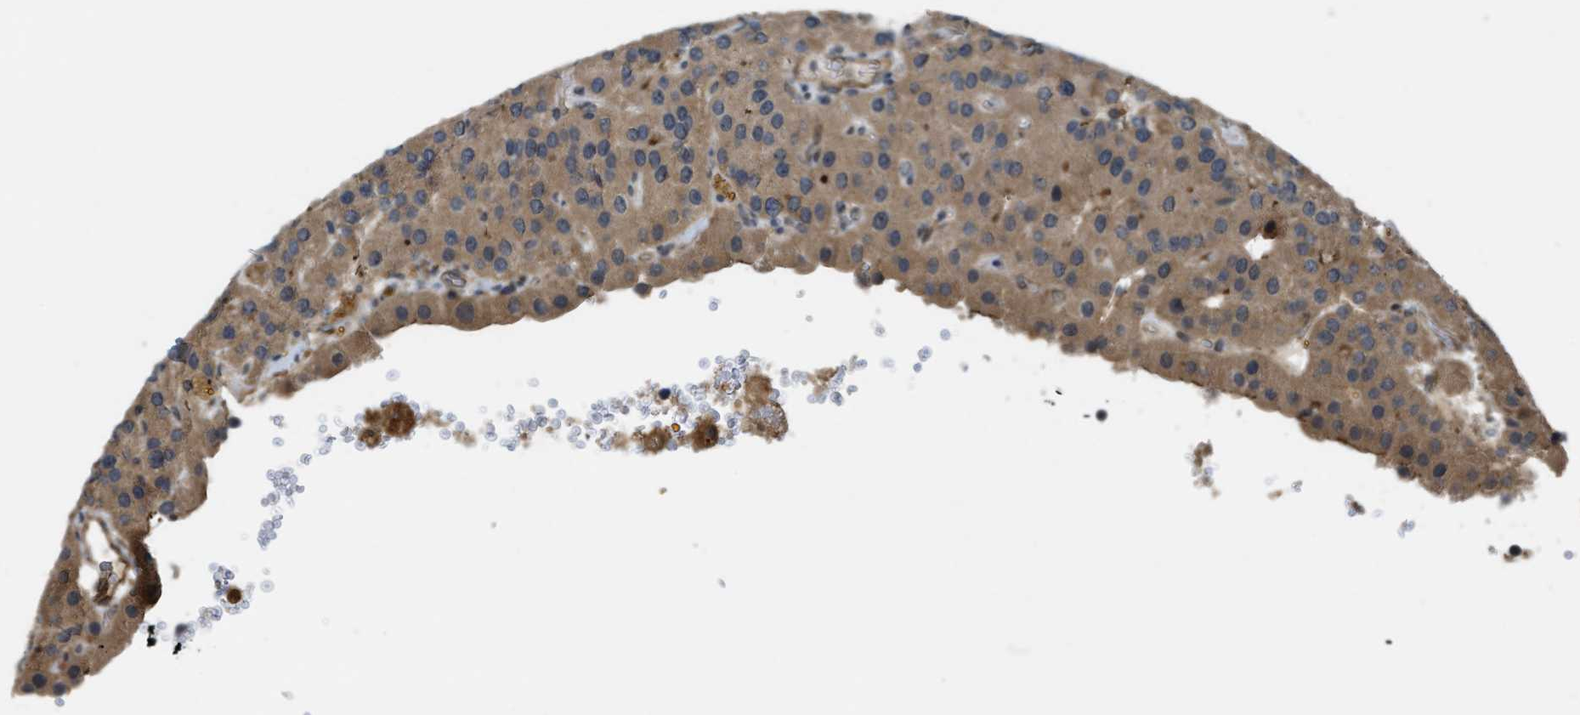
{"staining": {"intensity": "moderate", "quantity": ">75%", "location": "cytoplasmic/membranous"}, "tissue": "parathyroid gland", "cell_type": "Glandular cells", "image_type": "normal", "snomed": [{"axis": "morphology", "description": "Normal tissue, NOS"}, {"axis": "morphology", "description": "Adenoma, NOS"}, {"axis": "topography", "description": "Parathyroid gland"}], "caption": "An immunohistochemistry (IHC) micrograph of benign tissue is shown. Protein staining in brown labels moderate cytoplasmic/membranous positivity in parathyroid gland within glandular cells.", "gene": "DPF2", "patient": {"sex": "female", "age": 86}}